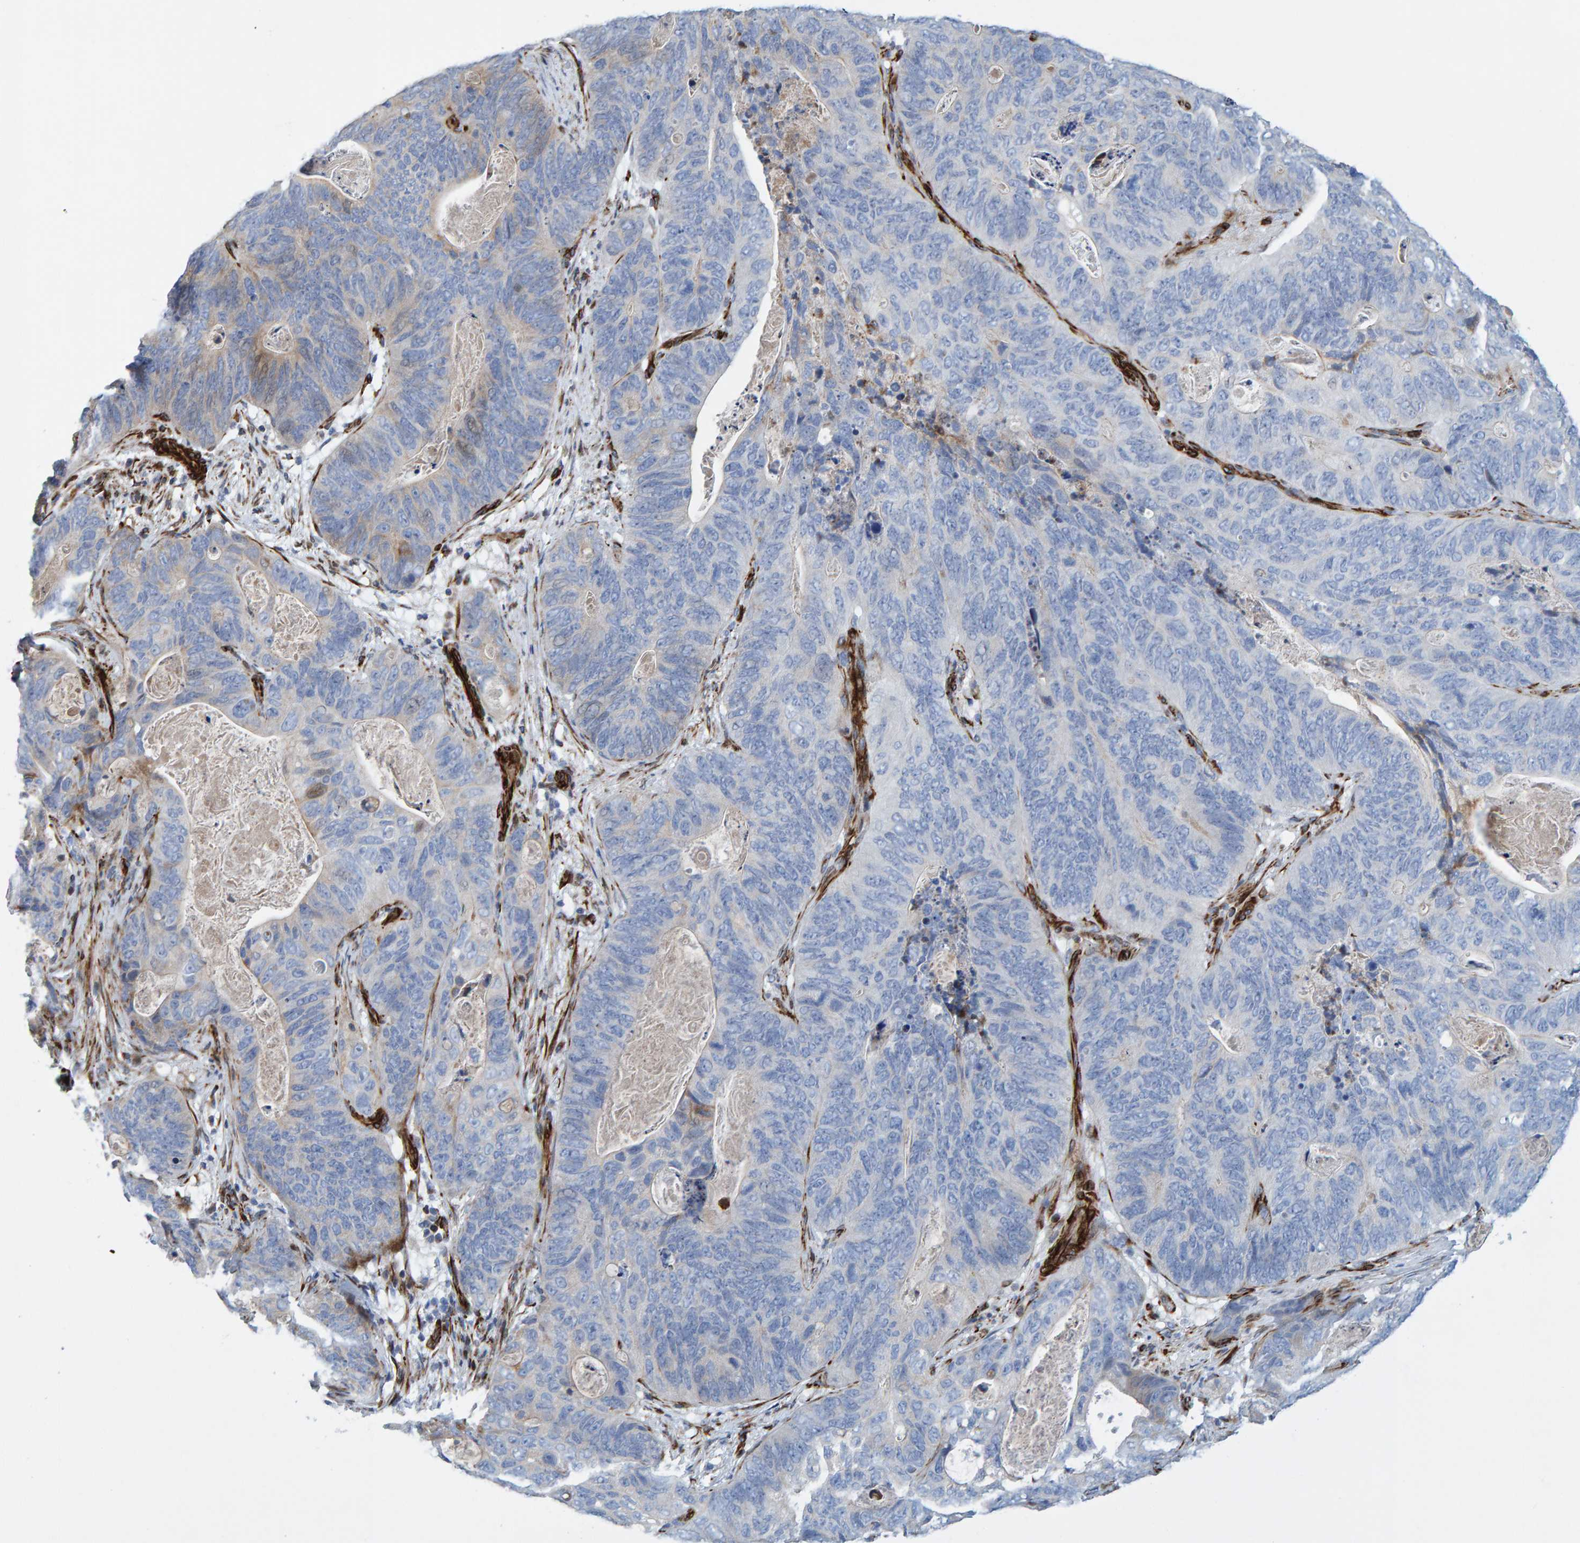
{"staining": {"intensity": "negative", "quantity": "none", "location": "none"}, "tissue": "stomach cancer", "cell_type": "Tumor cells", "image_type": "cancer", "snomed": [{"axis": "morphology", "description": "Normal tissue, NOS"}, {"axis": "morphology", "description": "Adenocarcinoma, NOS"}, {"axis": "topography", "description": "Stomach"}], "caption": "Immunohistochemical staining of human adenocarcinoma (stomach) demonstrates no significant staining in tumor cells. (DAB IHC with hematoxylin counter stain).", "gene": "POLG2", "patient": {"sex": "female", "age": 89}}